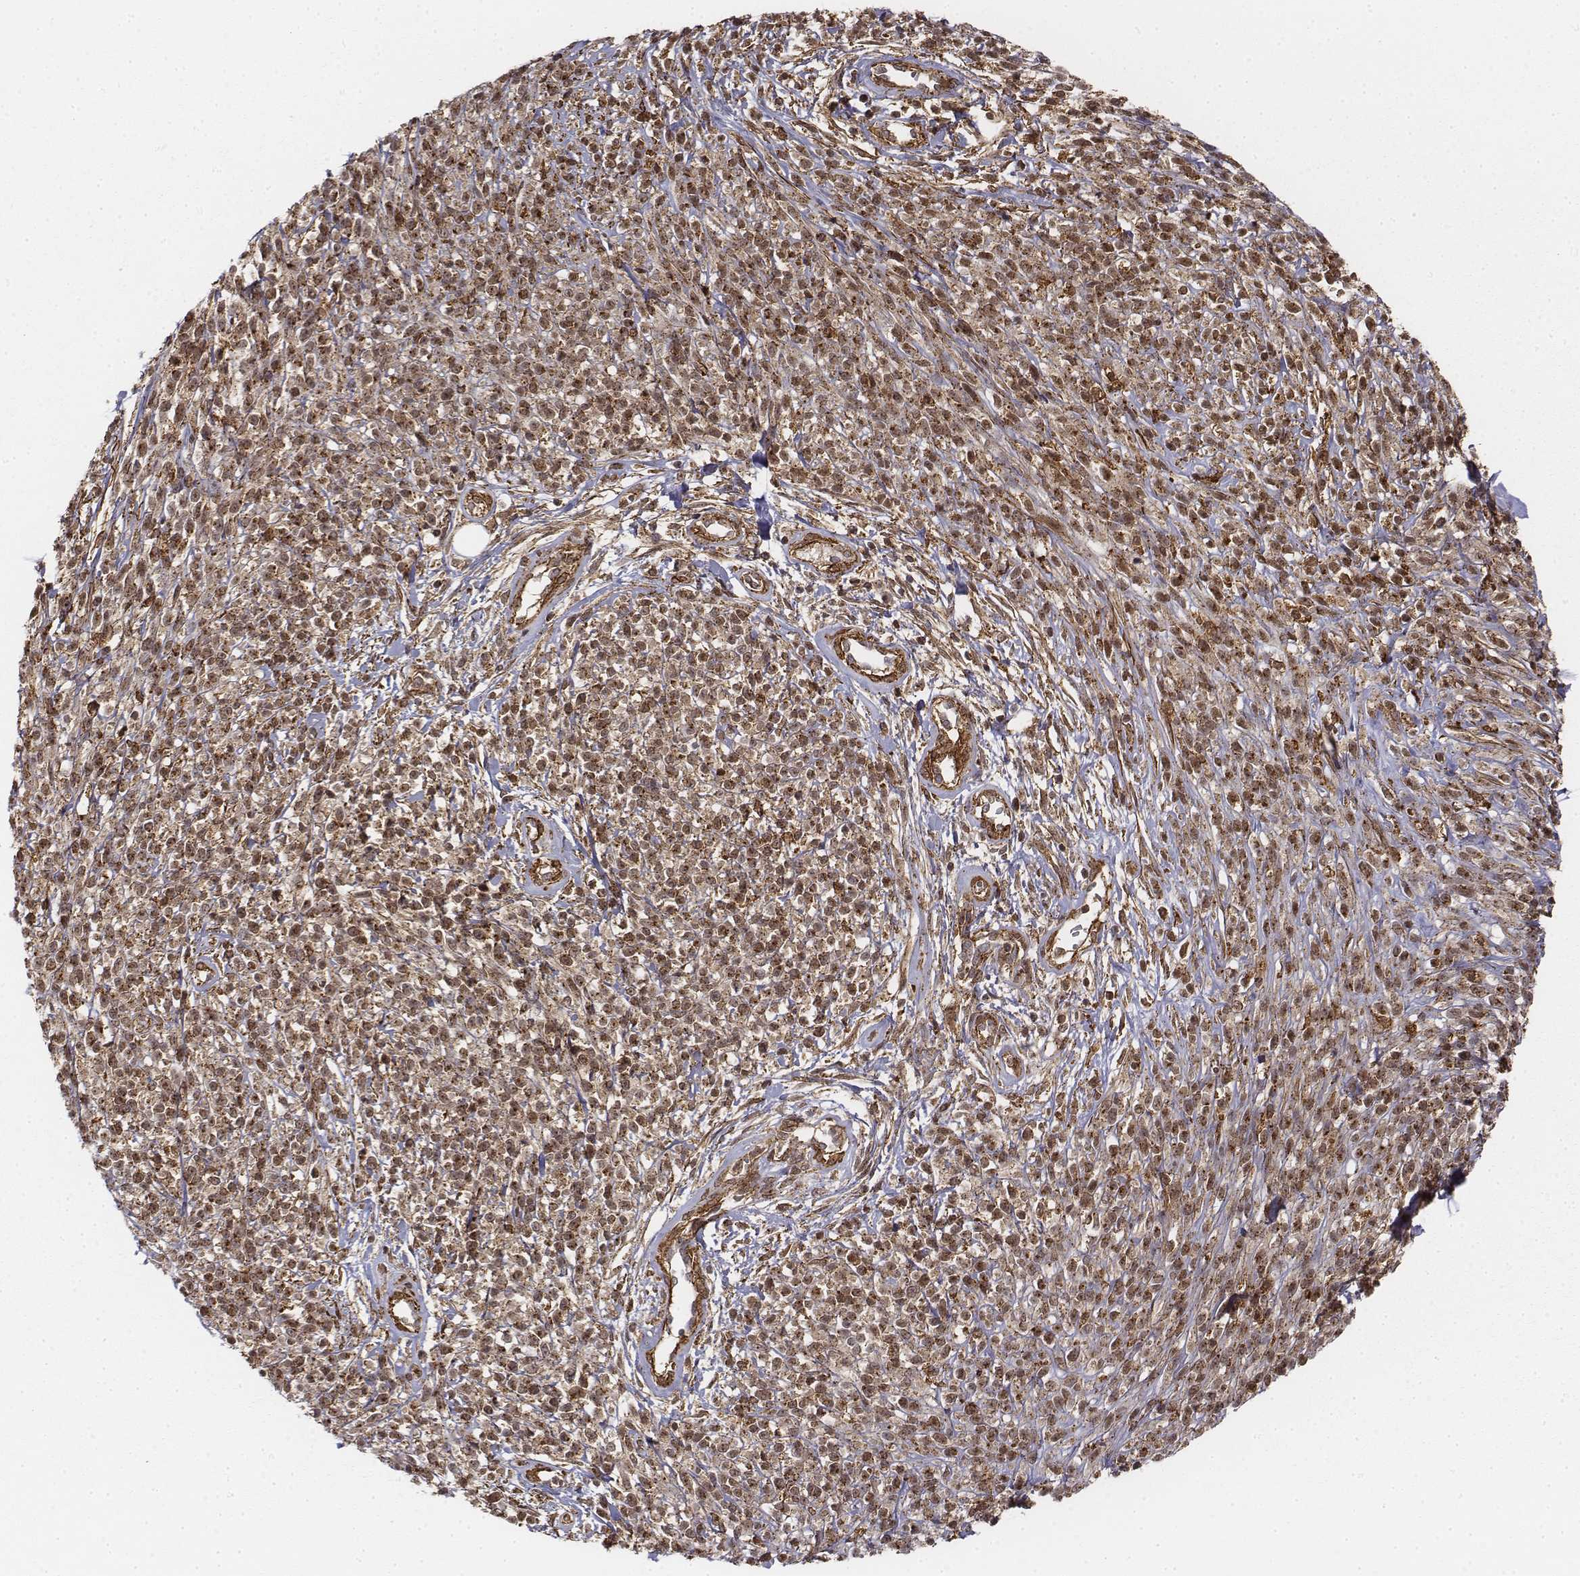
{"staining": {"intensity": "moderate", "quantity": ">75%", "location": "cytoplasmic/membranous,nuclear"}, "tissue": "melanoma", "cell_type": "Tumor cells", "image_type": "cancer", "snomed": [{"axis": "morphology", "description": "Malignant melanoma, NOS"}, {"axis": "topography", "description": "Skin"}, {"axis": "topography", "description": "Skin of trunk"}], "caption": "About >75% of tumor cells in human malignant melanoma demonstrate moderate cytoplasmic/membranous and nuclear protein positivity as visualized by brown immunohistochemical staining.", "gene": "ZFYVE19", "patient": {"sex": "male", "age": 74}}